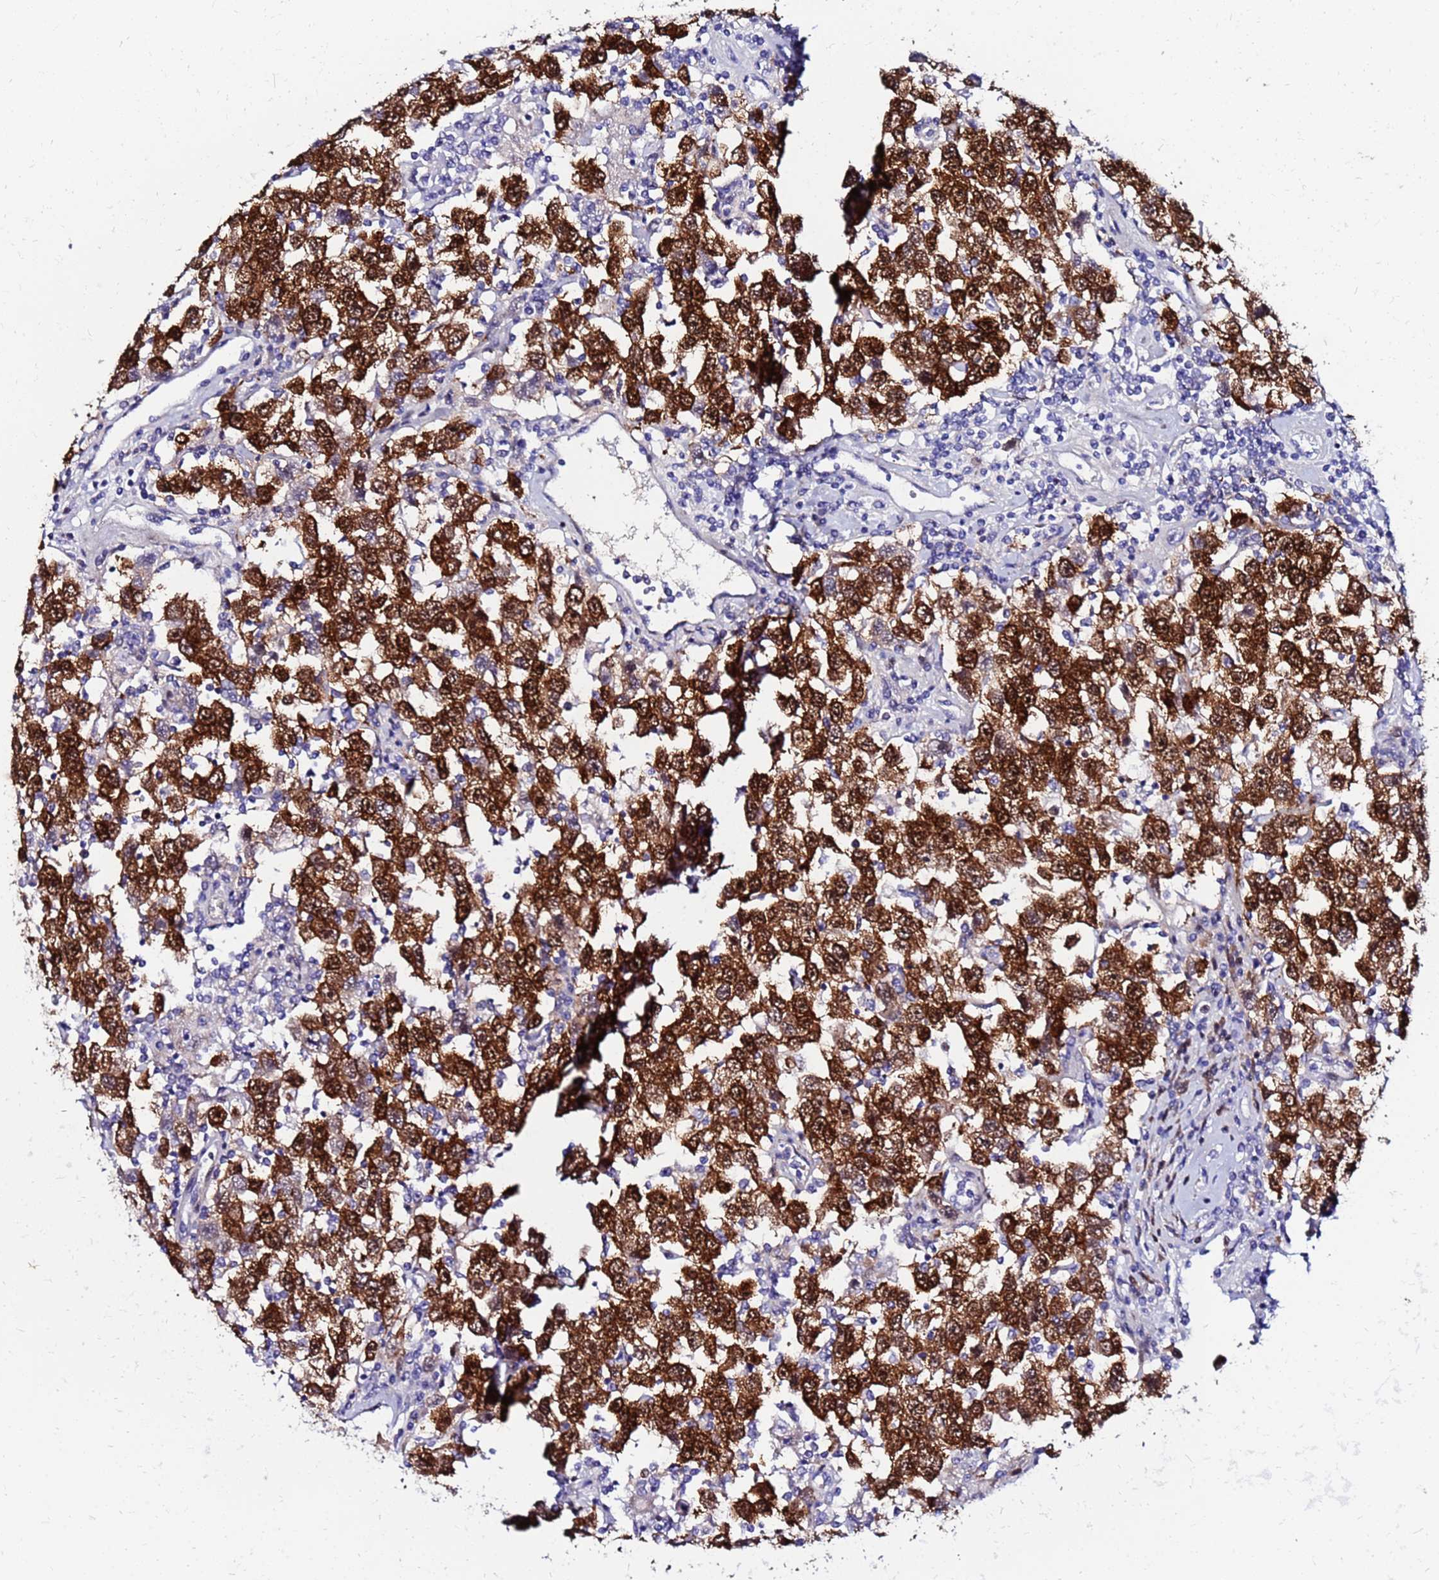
{"staining": {"intensity": "strong", "quantity": ">75%", "location": "cytoplasmic/membranous,nuclear"}, "tissue": "testis cancer", "cell_type": "Tumor cells", "image_type": "cancer", "snomed": [{"axis": "morphology", "description": "Seminoma, NOS"}, {"axis": "topography", "description": "Testis"}], "caption": "This histopathology image shows immunohistochemistry (IHC) staining of testis cancer, with high strong cytoplasmic/membranous and nuclear staining in approximately >75% of tumor cells.", "gene": "PPP1R14C", "patient": {"sex": "male", "age": 41}}